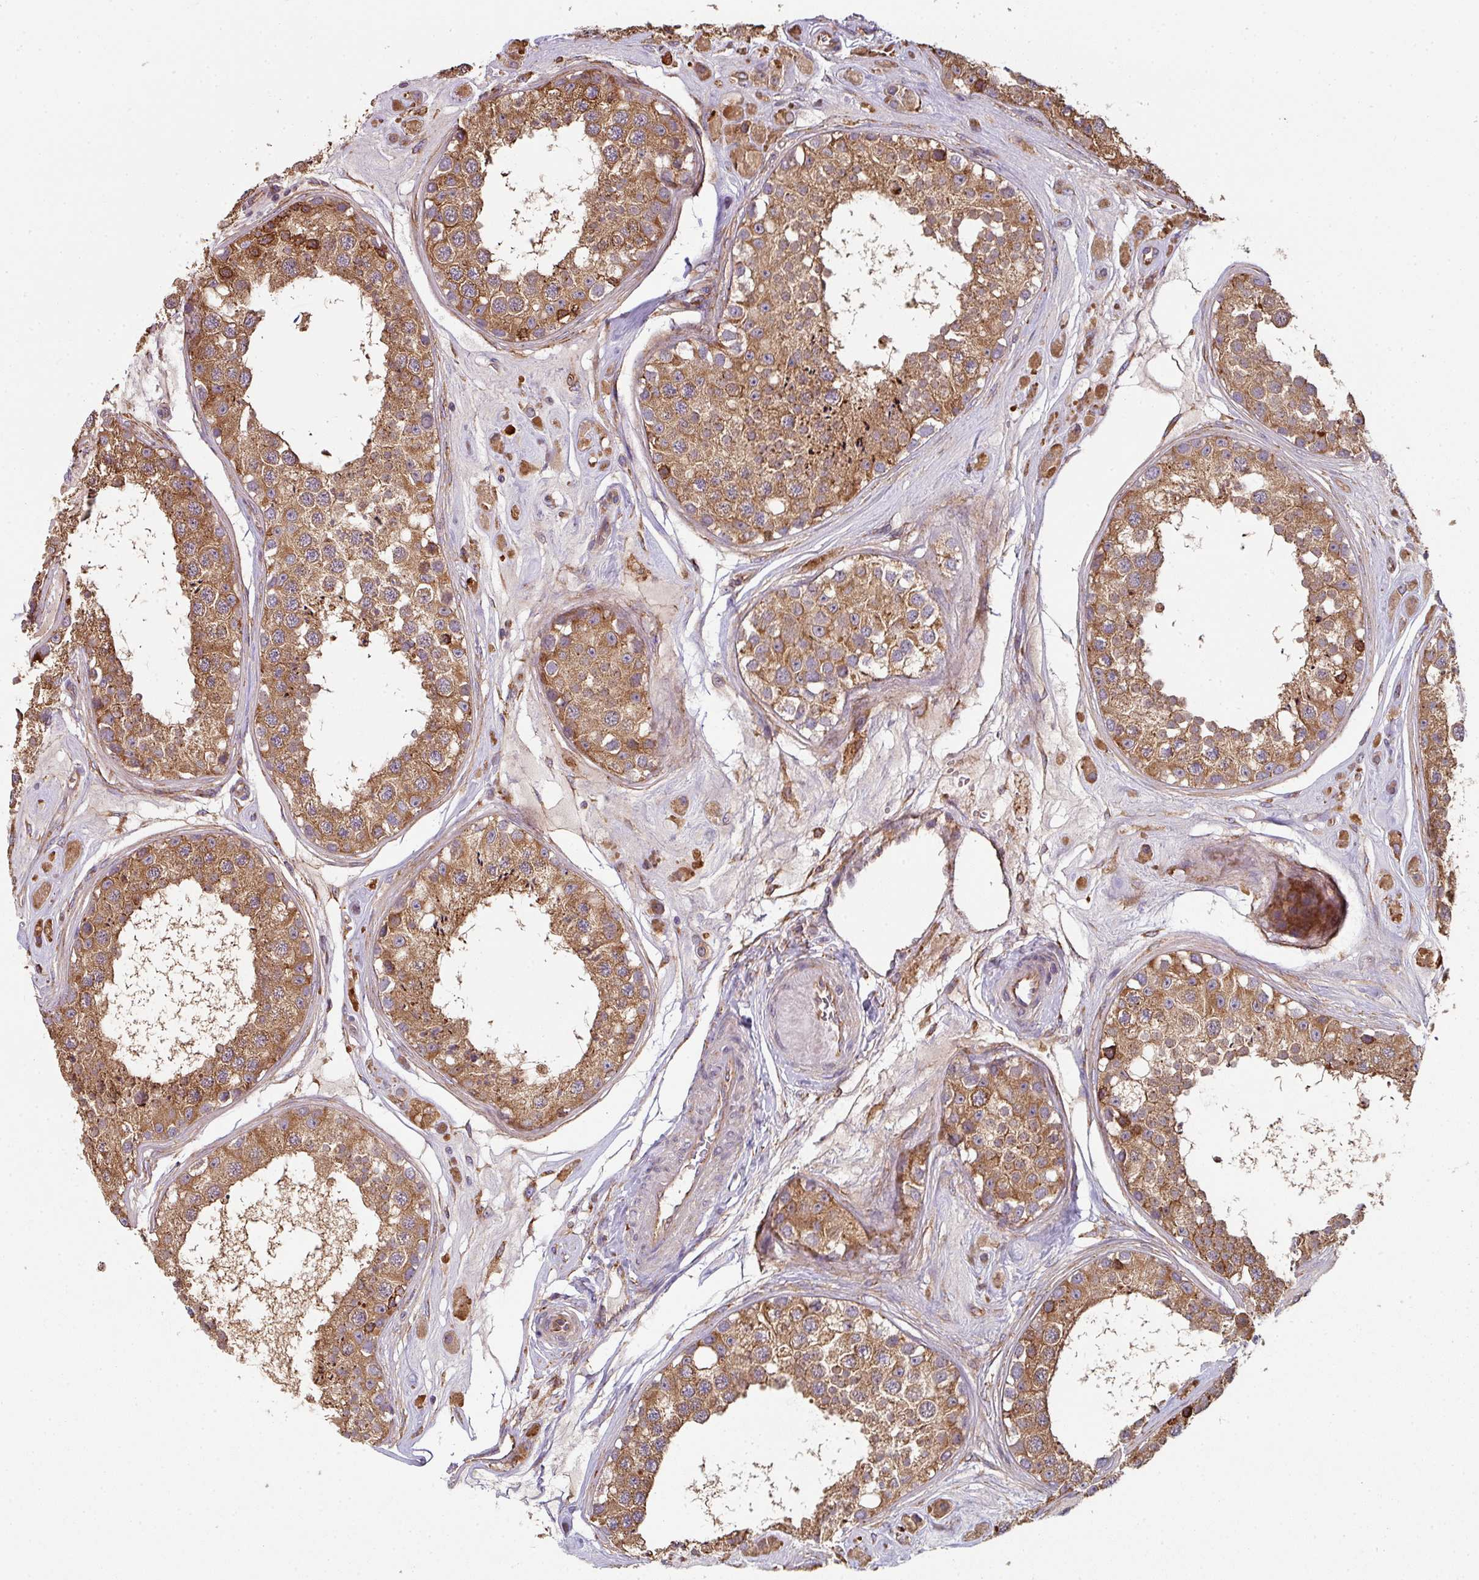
{"staining": {"intensity": "moderate", "quantity": ">75%", "location": "cytoplasmic/membranous"}, "tissue": "testis", "cell_type": "Cells in seminiferous ducts", "image_type": "normal", "snomed": [{"axis": "morphology", "description": "Normal tissue, NOS"}, {"axis": "topography", "description": "Testis"}], "caption": "Testis was stained to show a protein in brown. There is medium levels of moderate cytoplasmic/membranous expression in about >75% of cells in seminiferous ducts. Nuclei are stained in blue.", "gene": "FAT4", "patient": {"sex": "male", "age": 25}}